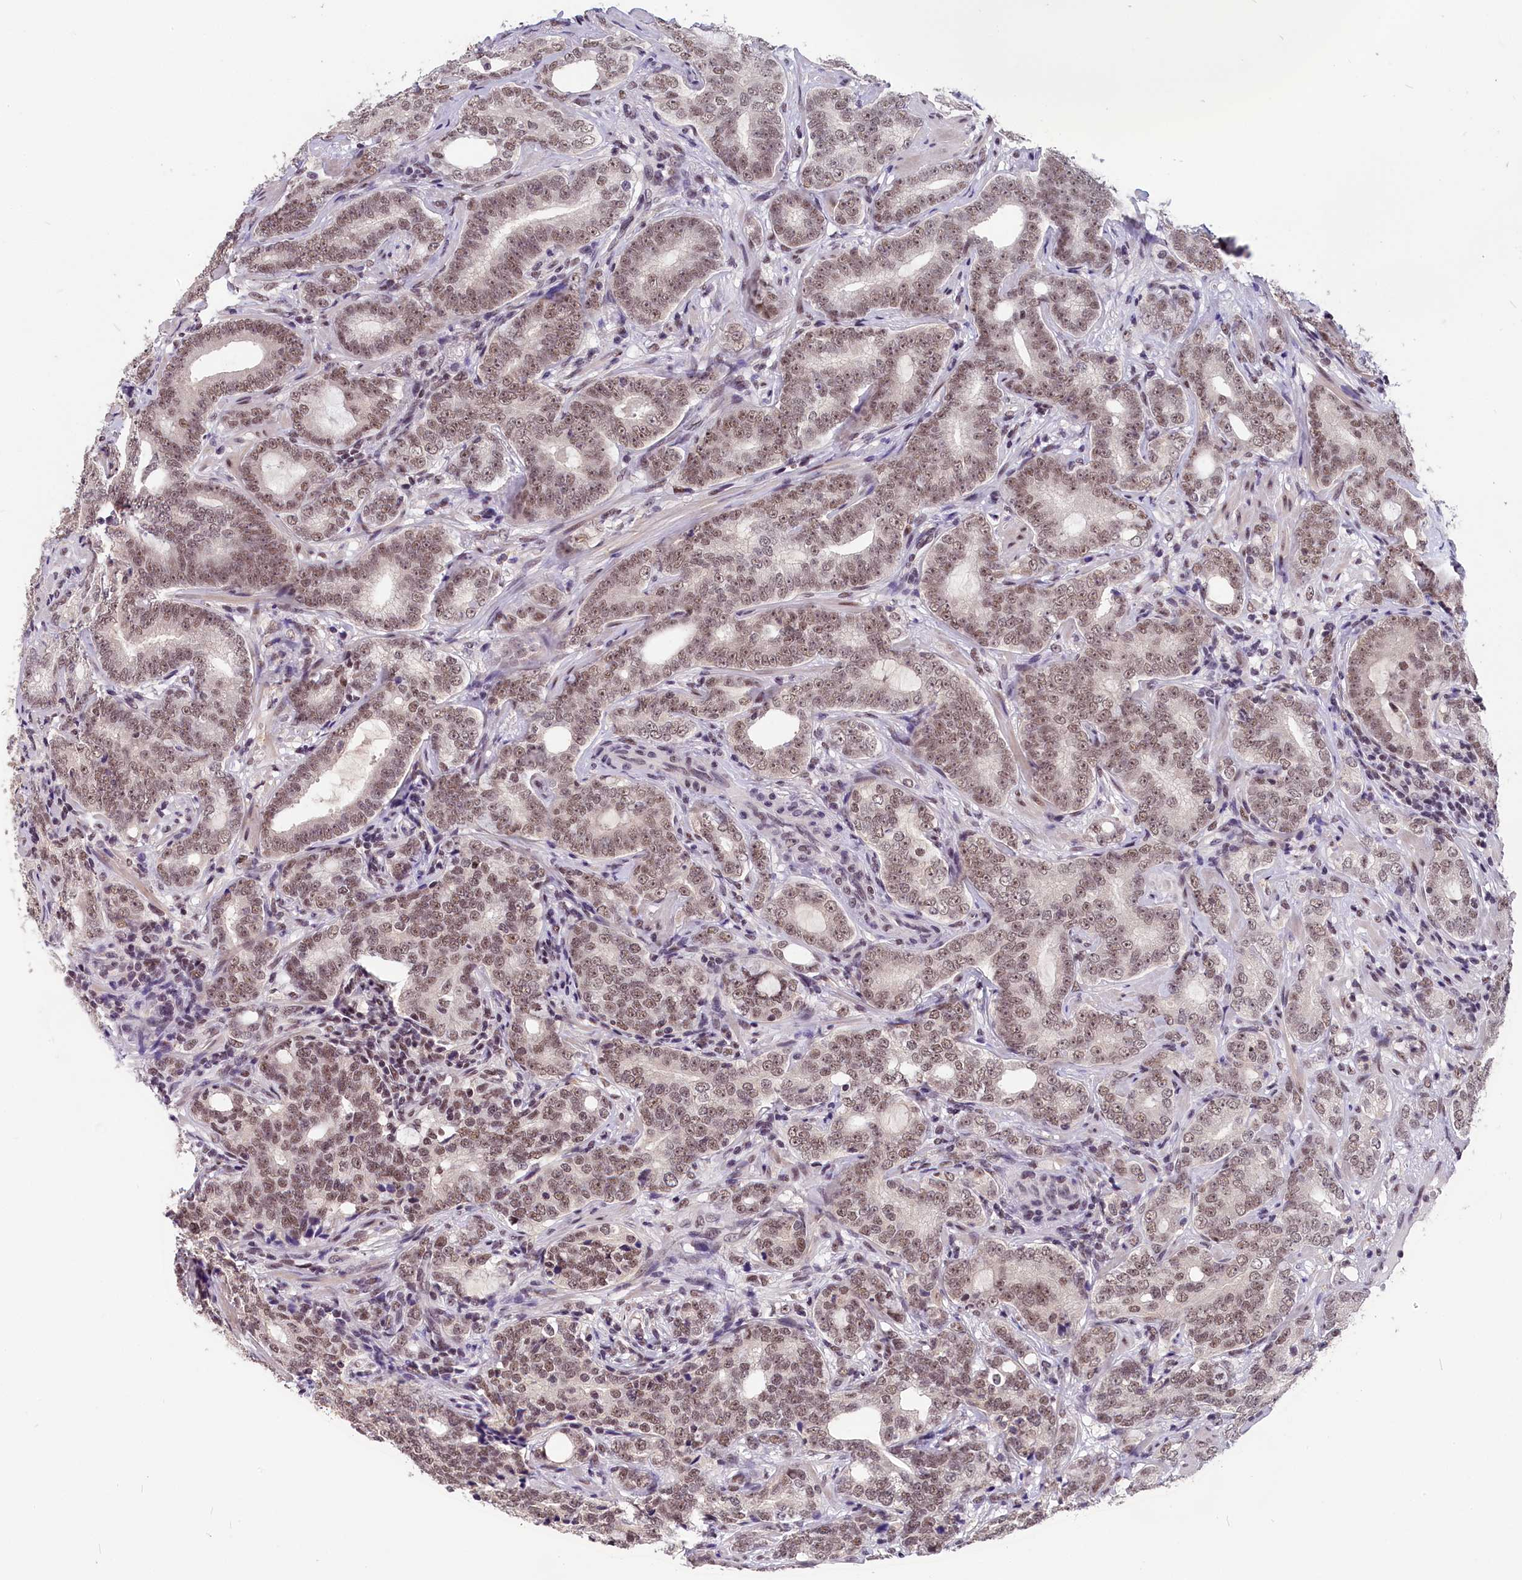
{"staining": {"intensity": "moderate", "quantity": ">75%", "location": "nuclear"}, "tissue": "prostate cancer", "cell_type": "Tumor cells", "image_type": "cancer", "snomed": [{"axis": "morphology", "description": "Adenocarcinoma, High grade"}, {"axis": "topography", "description": "Prostate"}], "caption": "Moderate nuclear expression for a protein is seen in about >75% of tumor cells of prostate cancer using immunohistochemistry.", "gene": "ZC3H4", "patient": {"sex": "male", "age": 64}}